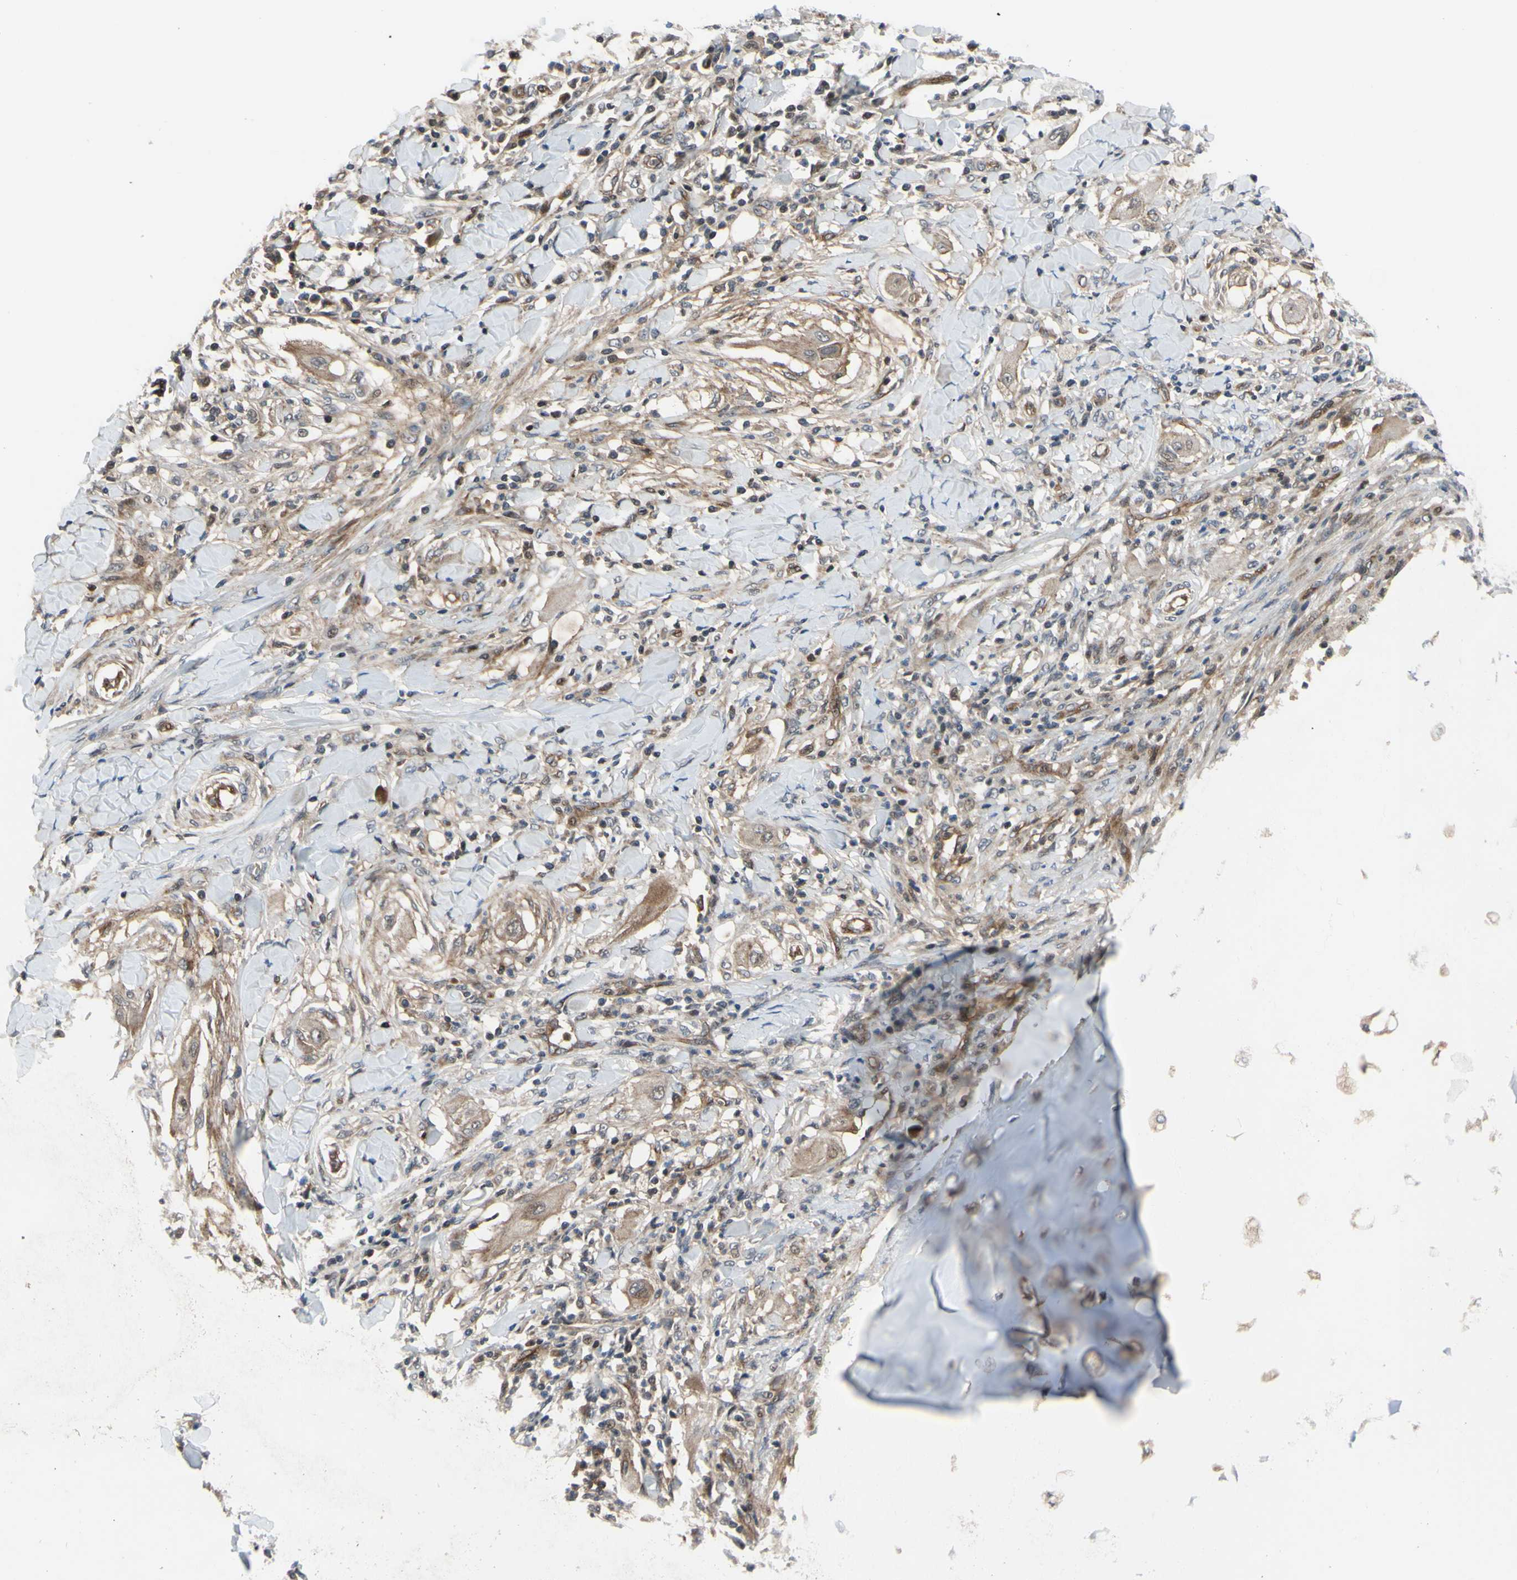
{"staining": {"intensity": "moderate", "quantity": ">75%", "location": "cytoplasmic/membranous"}, "tissue": "lung cancer", "cell_type": "Tumor cells", "image_type": "cancer", "snomed": [{"axis": "morphology", "description": "Squamous cell carcinoma, NOS"}, {"axis": "topography", "description": "Lung"}], "caption": "This image reveals squamous cell carcinoma (lung) stained with IHC to label a protein in brown. The cytoplasmic/membranous of tumor cells show moderate positivity for the protein. Nuclei are counter-stained blue.", "gene": "COMMD9", "patient": {"sex": "female", "age": 47}}